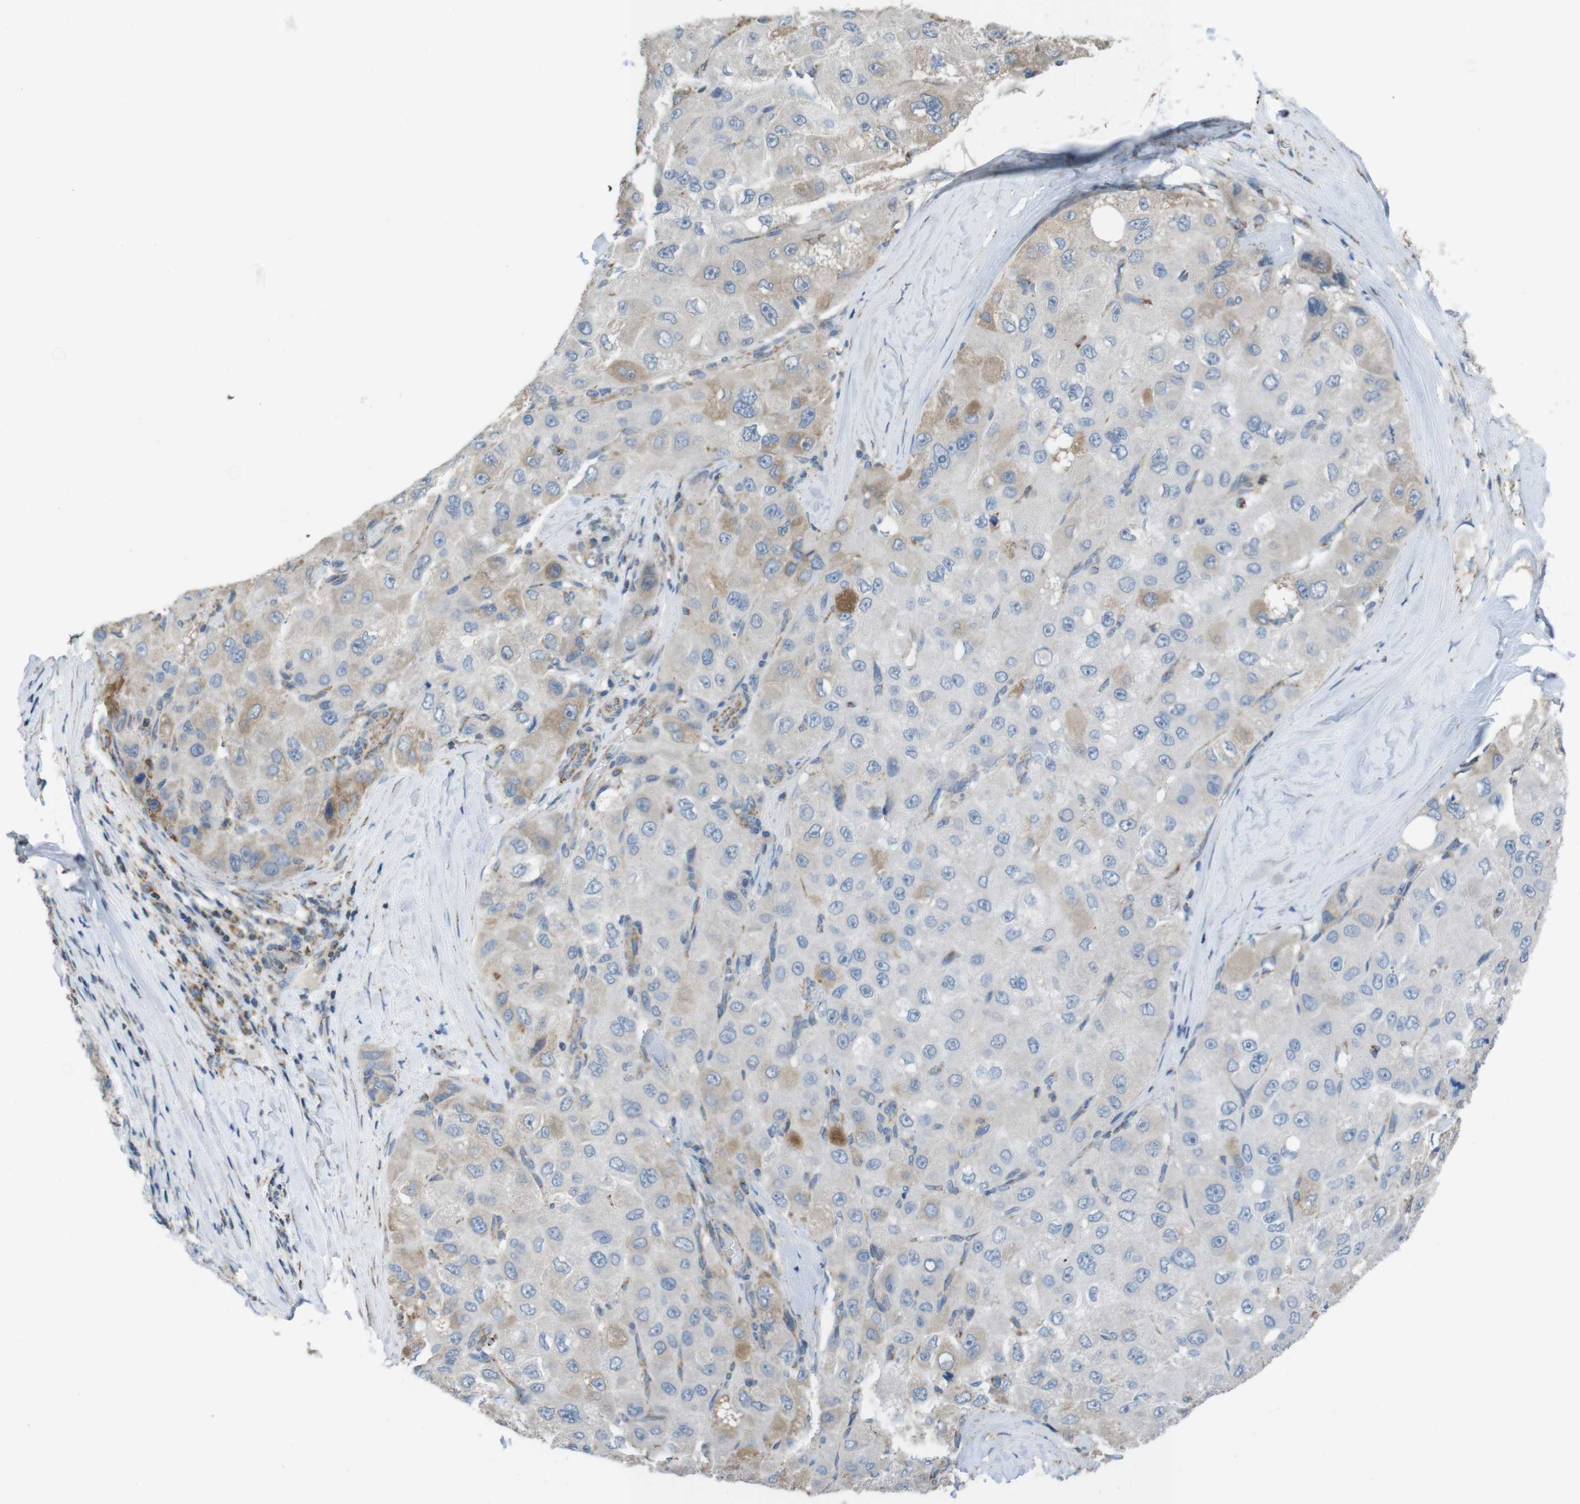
{"staining": {"intensity": "weak", "quantity": "<25%", "location": "cytoplasmic/membranous"}, "tissue": "liver cancer", "cell_type": "Tumor cells", "image_type": "cancer", "snomed": [{"axis": "morphology", "description": "Carcinoma, Hepatocellular, NOS"}, {"axis": "topography", "description": "Liver"}], "caption": "Immunohistochemistry of liver cancer (hepatocellular carcinoma) reveals no staining in tumor cells.", "gene": "GRIK2", "patient": {"sex": "male", "age": 80}}